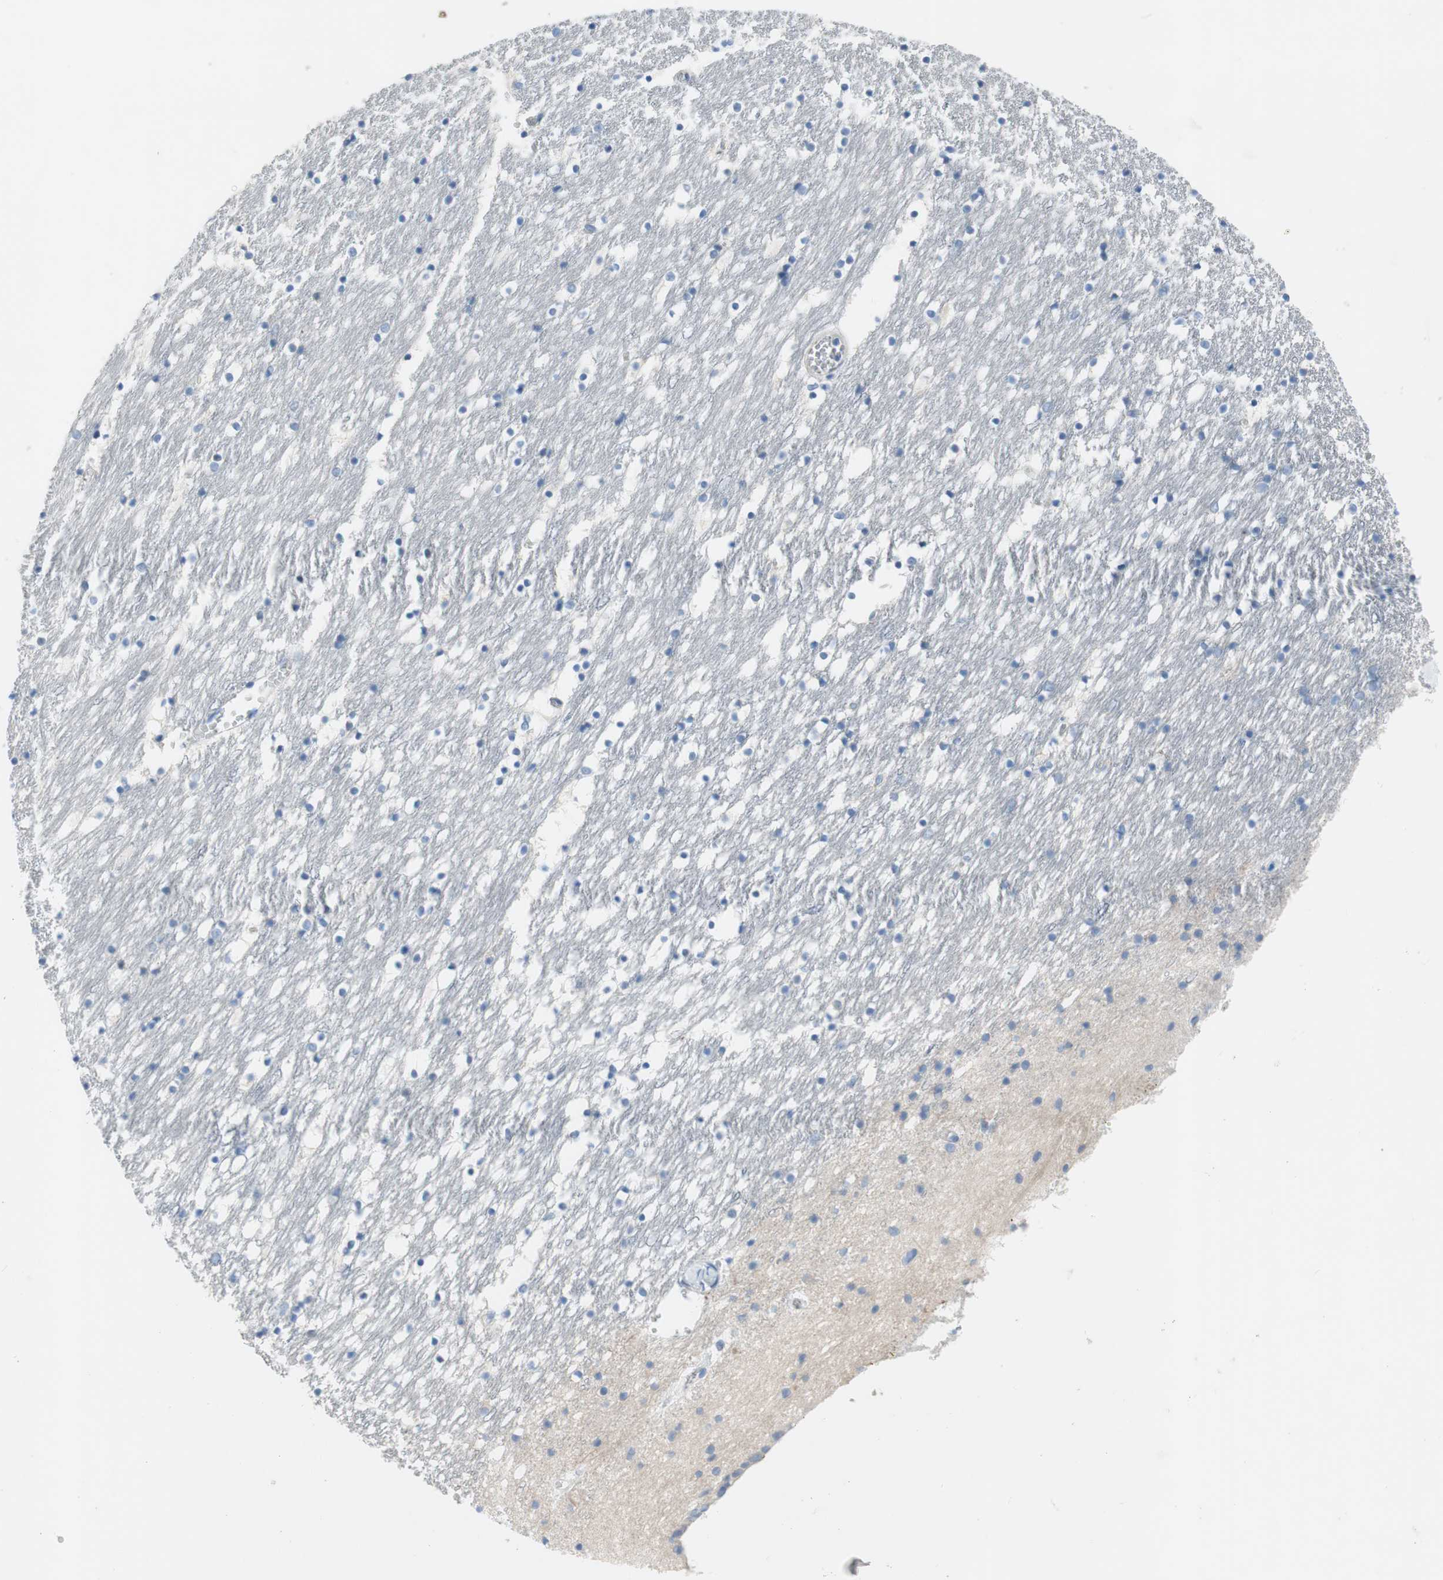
{"staining": {"intensity": "negative", "quantity": "none", "location": "none"}, "tissue": "caudate", "cell_type": "Glial cells", "image_type": "normal", "snomed": [{"axis": "morphology", "description": "Normal tissue, NOS"}, {"axis": "topography", "description": "Lateral ventricle wall"}], "caption": "Immunohistochemistry histopathology image of benign caudate: human caudate stained with DAB (3,3'-diaminobenzidine) reveals no significant protein staining in glial cells.", "gene": "FDFT1", "patient": {"sex": "male", "age": 45}}